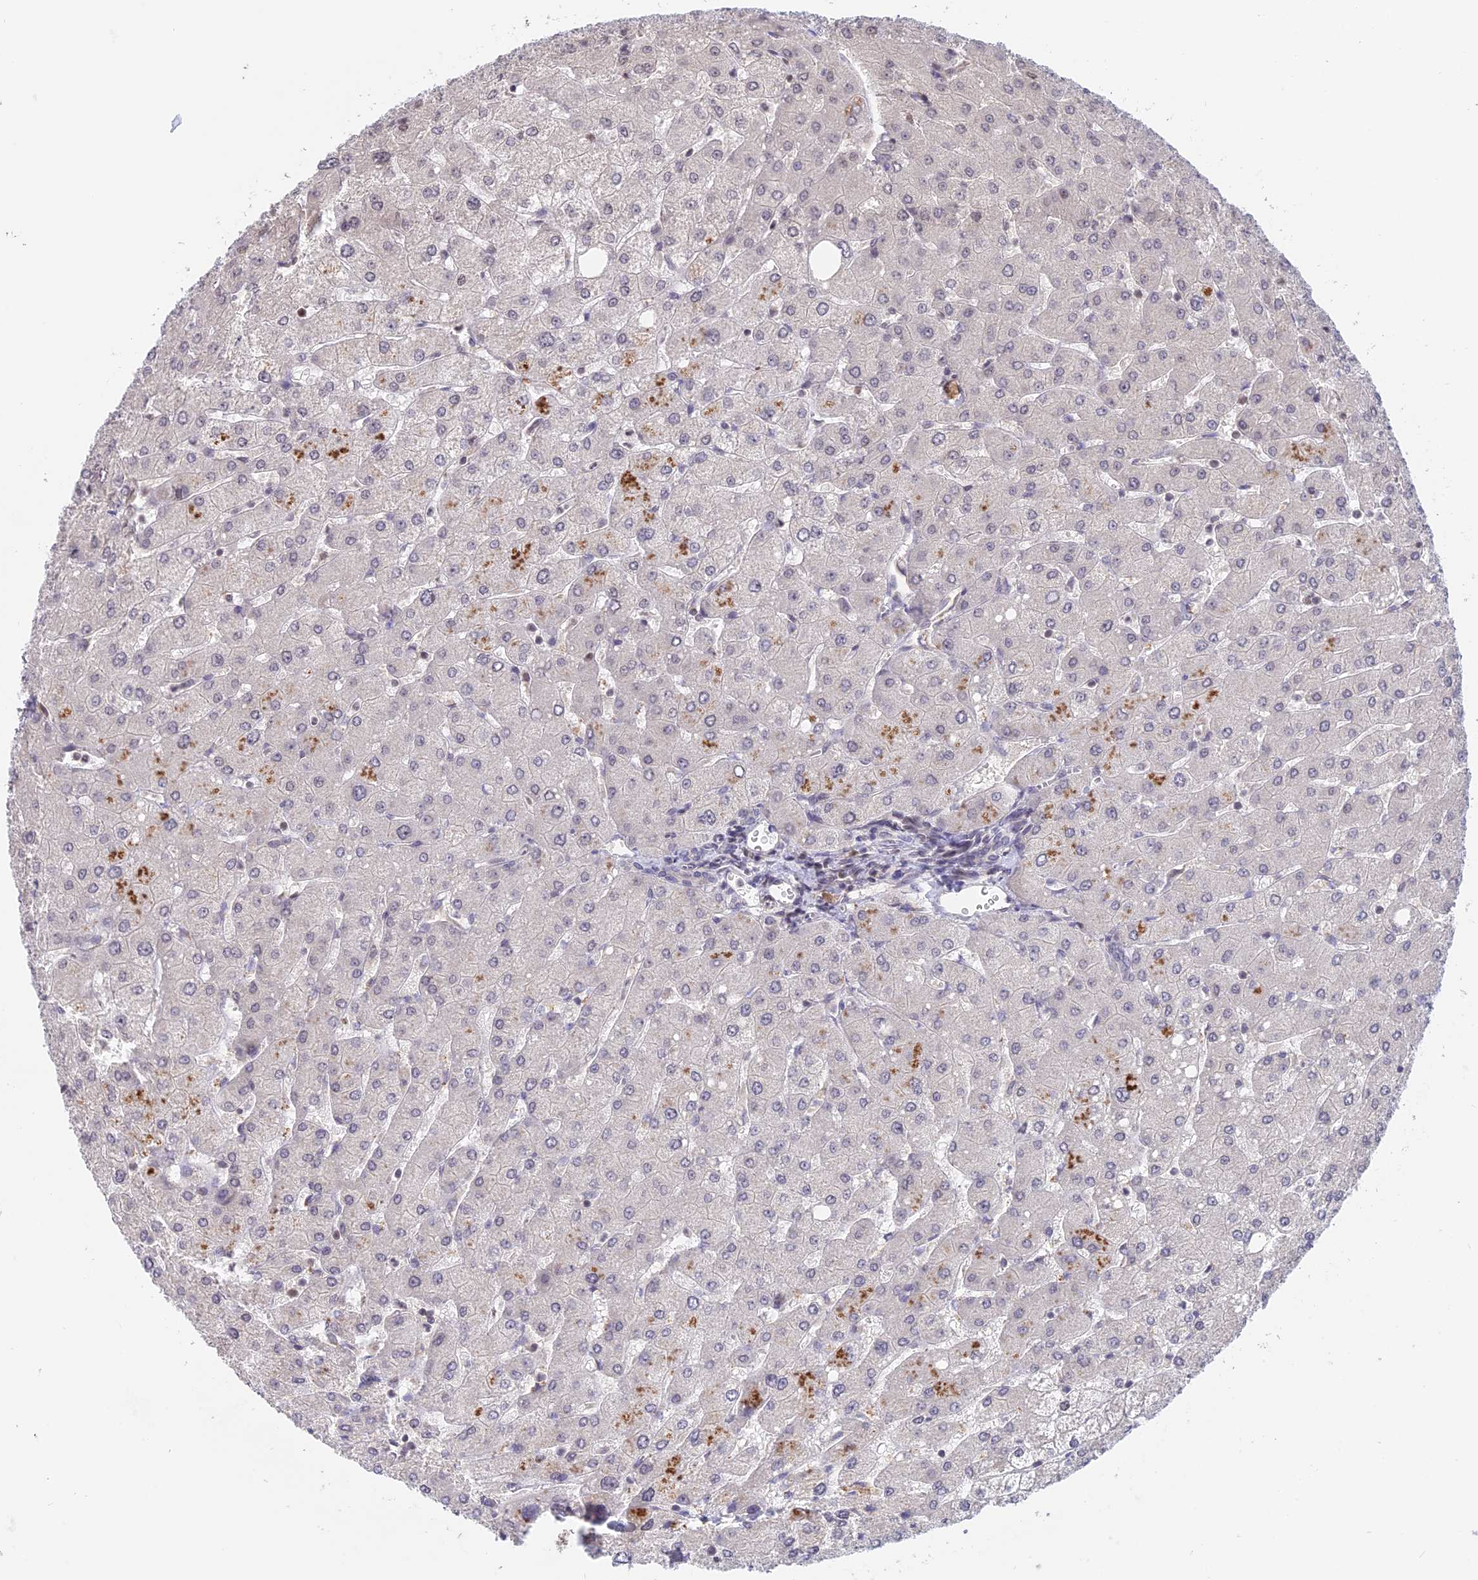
{"staining": {"intensity": "negative", "quantity": "none", "location": "none"}, "tissue": "liver", "cell_type": "Cholangiocytes", "image_type": "normal", "snomed": [{"axis": "morphology", "description": "Normal tissue, NOS"}, {"axis": "topography", "description": "Liver"}], "caption": "The photomicrograph demonstrates no significant staining in cholangiocytes of liver.", "gene": "RFC5", "patient": {"sex": "male", "age": 55}}